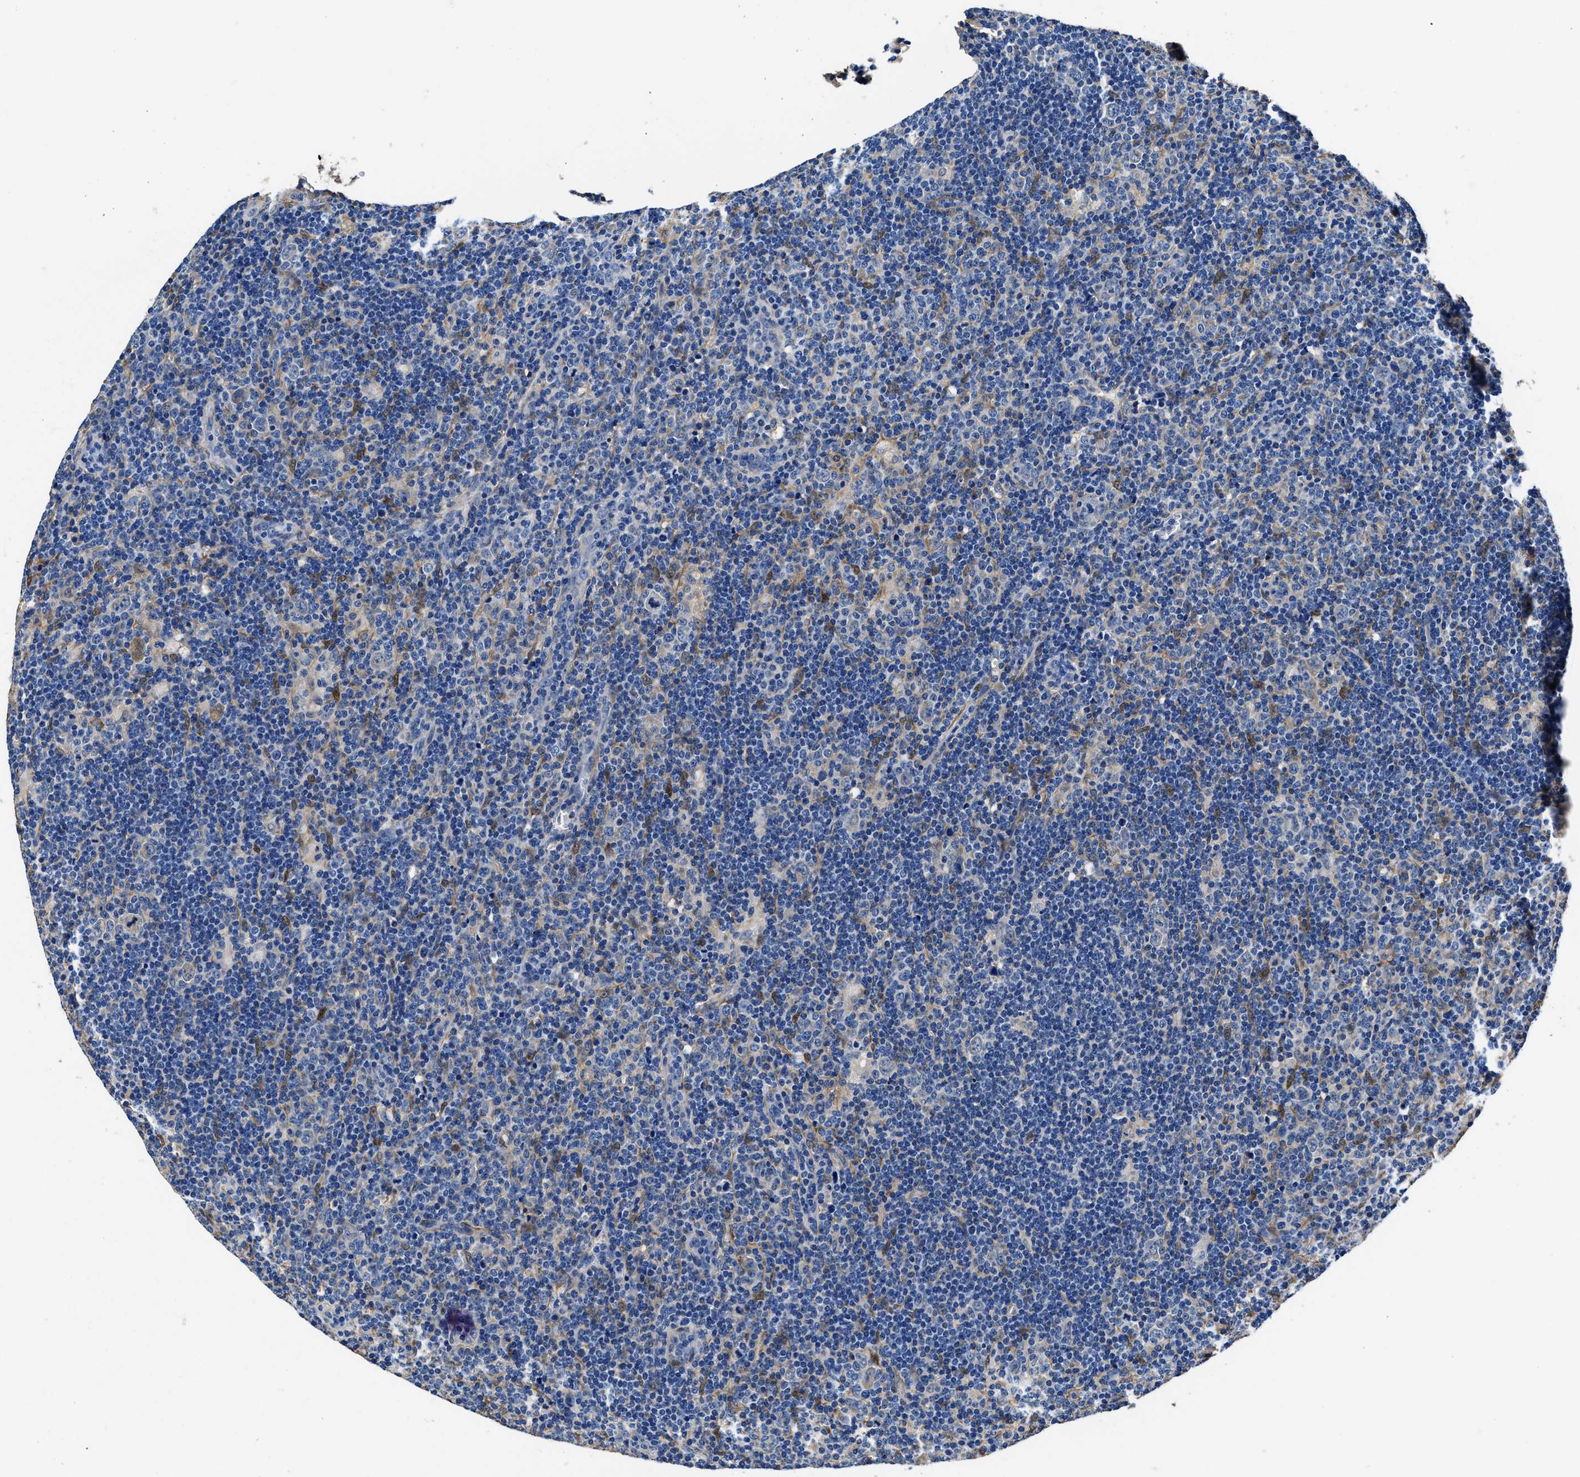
{"staining": {"intensity": "weak", "quantity": "<25%", "location": "cytoplasmic/membranous"}, "tissue": "lymphoma", "cell_type": "Tumor cells", "image_type": "cancer", "snomed": [{"axis": "morphology", "description": "Hodgkin's disease, NOS"}, {"axis": "topography", "description": "Lymph node"}], "caption": "Photomicrograph shows no significant protein positivity in tumor cells of Hodgkin's disease. (Stains: DAB (3,3'-diaminobenzidine) IHC with hematoxylin counter stain, Microscopy: brightfield microscopy at high magnification).", "gene": "NEU1", "patient": {"sex": "female", "age": 57}}